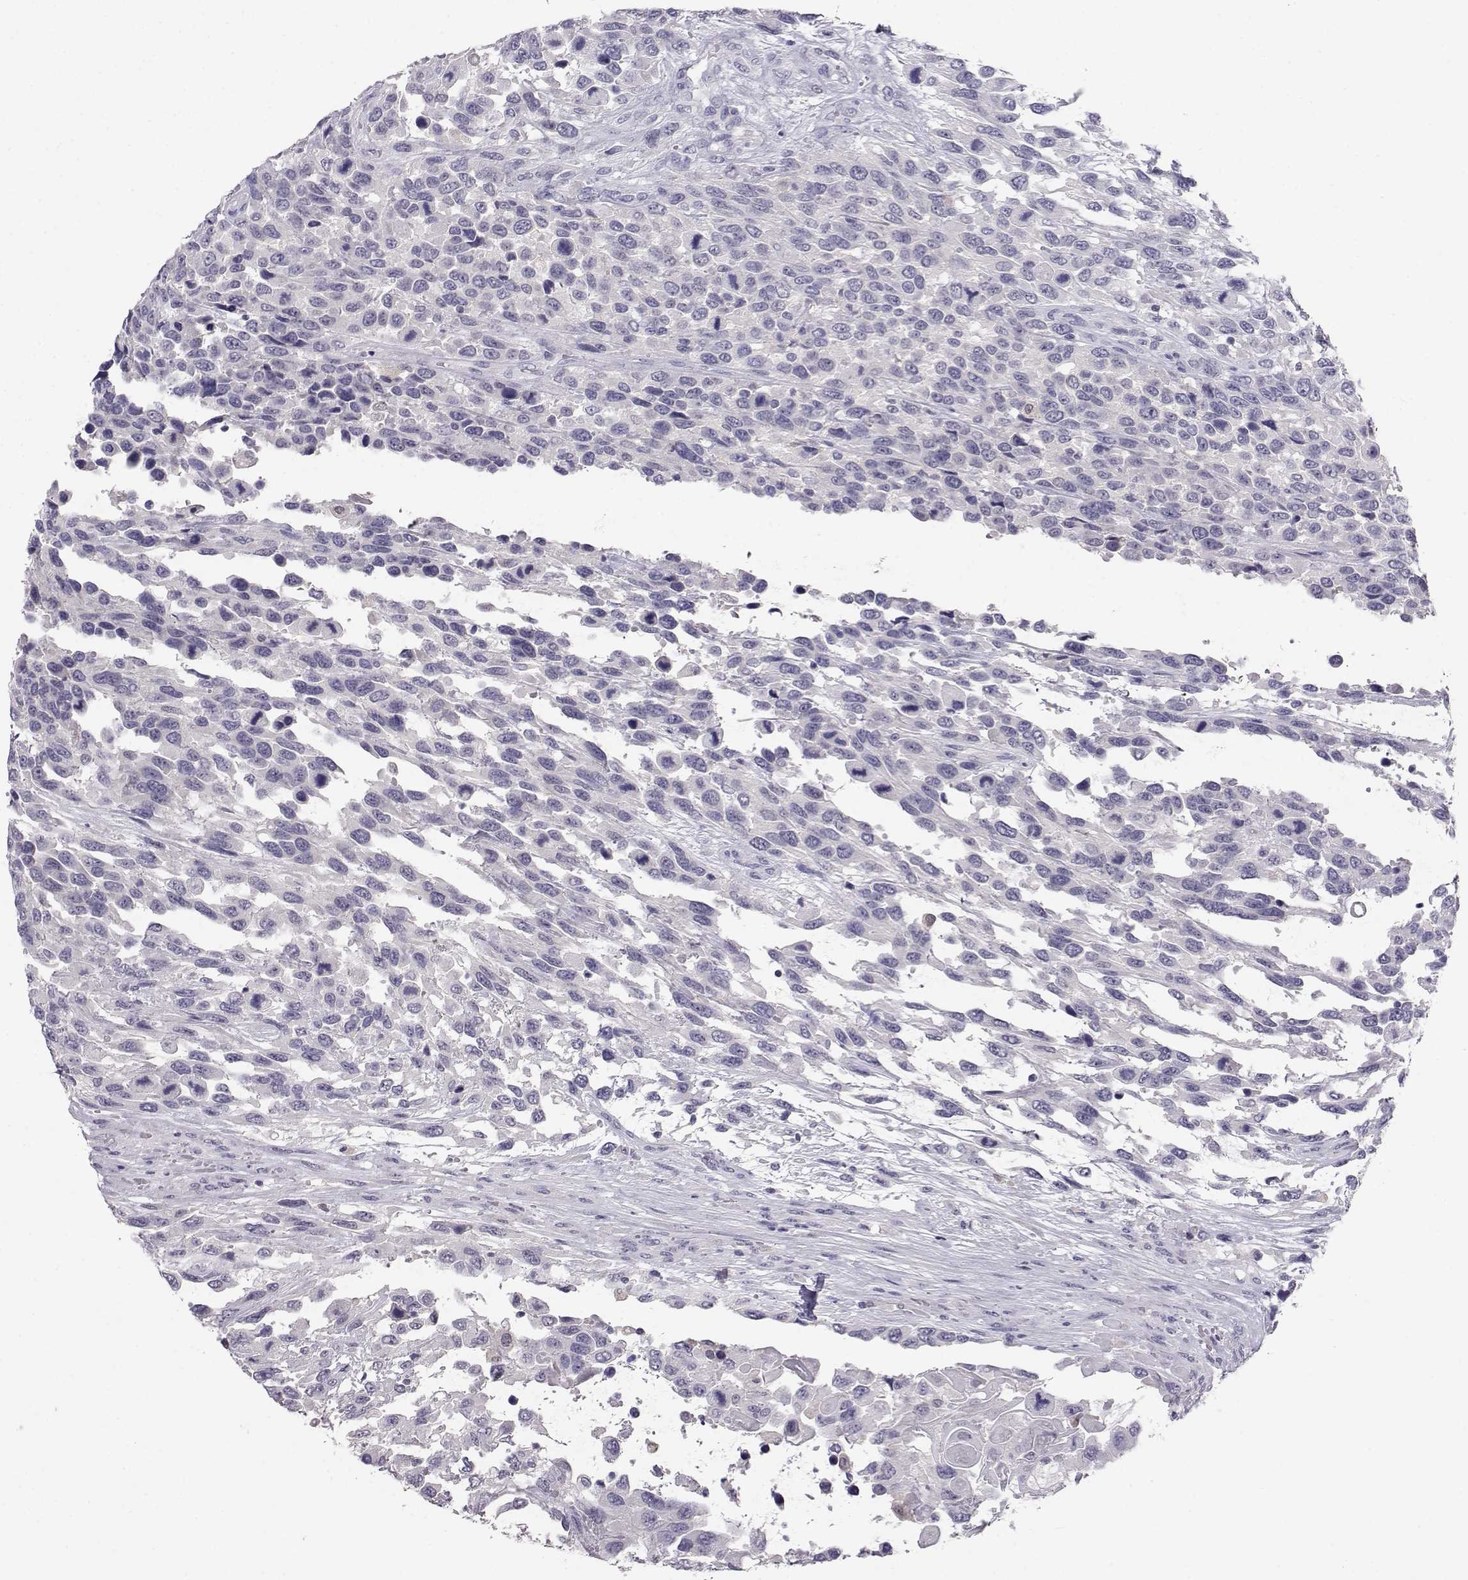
{"staining": {"intensity": "negative", "quantity": "none", "location": "none"}, "tissue": "urothelial cancer", "cell_type": "Tumor cells", "image_type": "cancer", "snomed": [{"axis": "morphology", "description": "Urothelial carcinoma, High grade"}, {"axis": "topography", "description": "Urinary bladder"}], "caption": "Tumor cells show no significant expression in urothelial cancer.", "gene": "AKR1B1", "patient": {"sex": "female", "age": 70}}